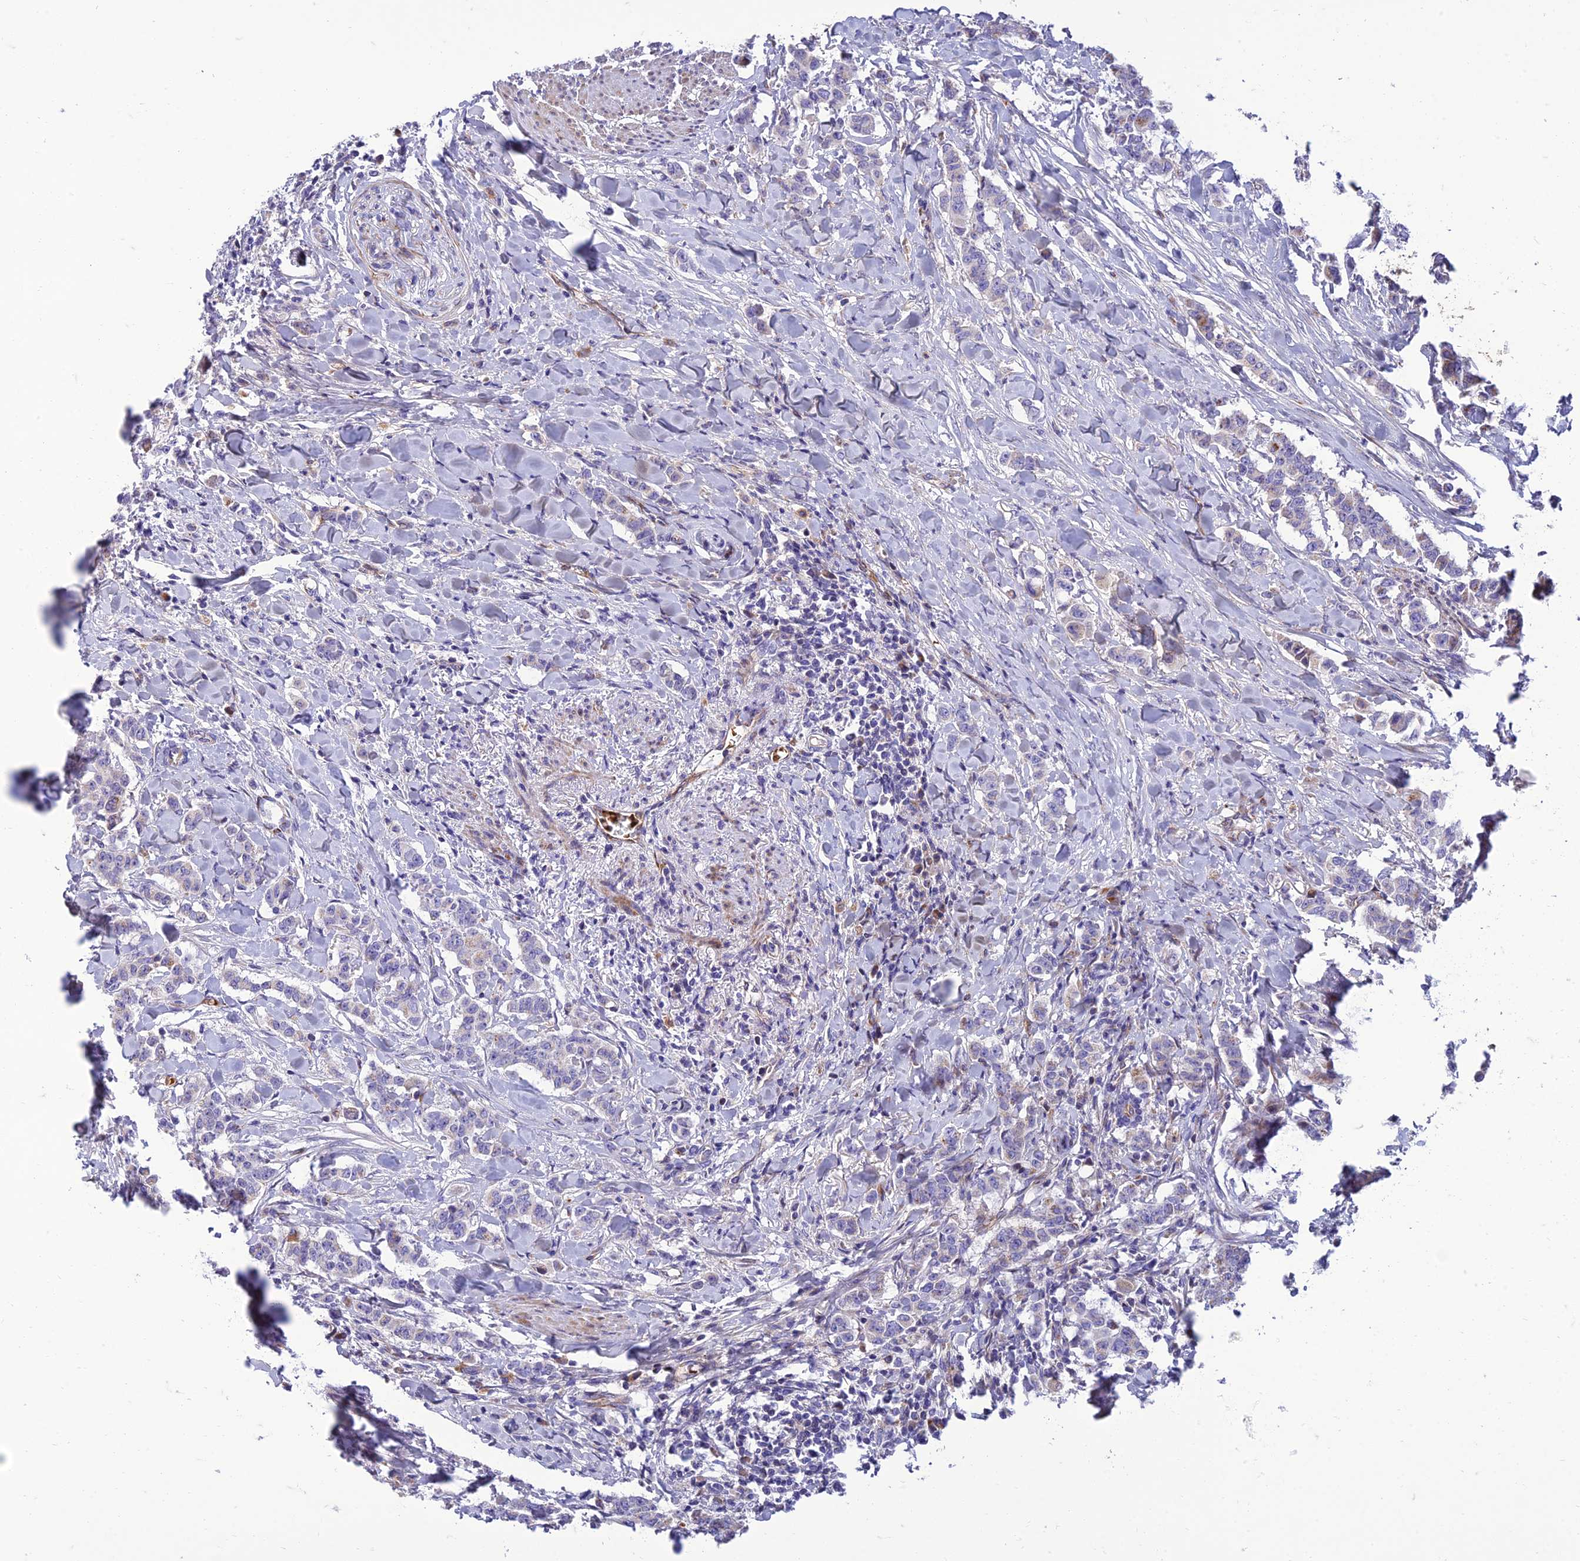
{"staining": {"intensity": "negative", "quantity": "none", "location": "none"}, "tissue": "breast cancer", "cell_type": "Tumor cells", "image_type": "cancer", "snomed": [{"axis": "morphology", "description": "Duct carcinoma"}, {"axis": "topography", "description": "Breast"}], "caption": "This is an immunohistochemistry histopathology image of human intraductal carcinoma (breast). There is no positivity in tumor cells.", "gene": "SEL1L3", "patient": {"sex": "female", "age": 40}}